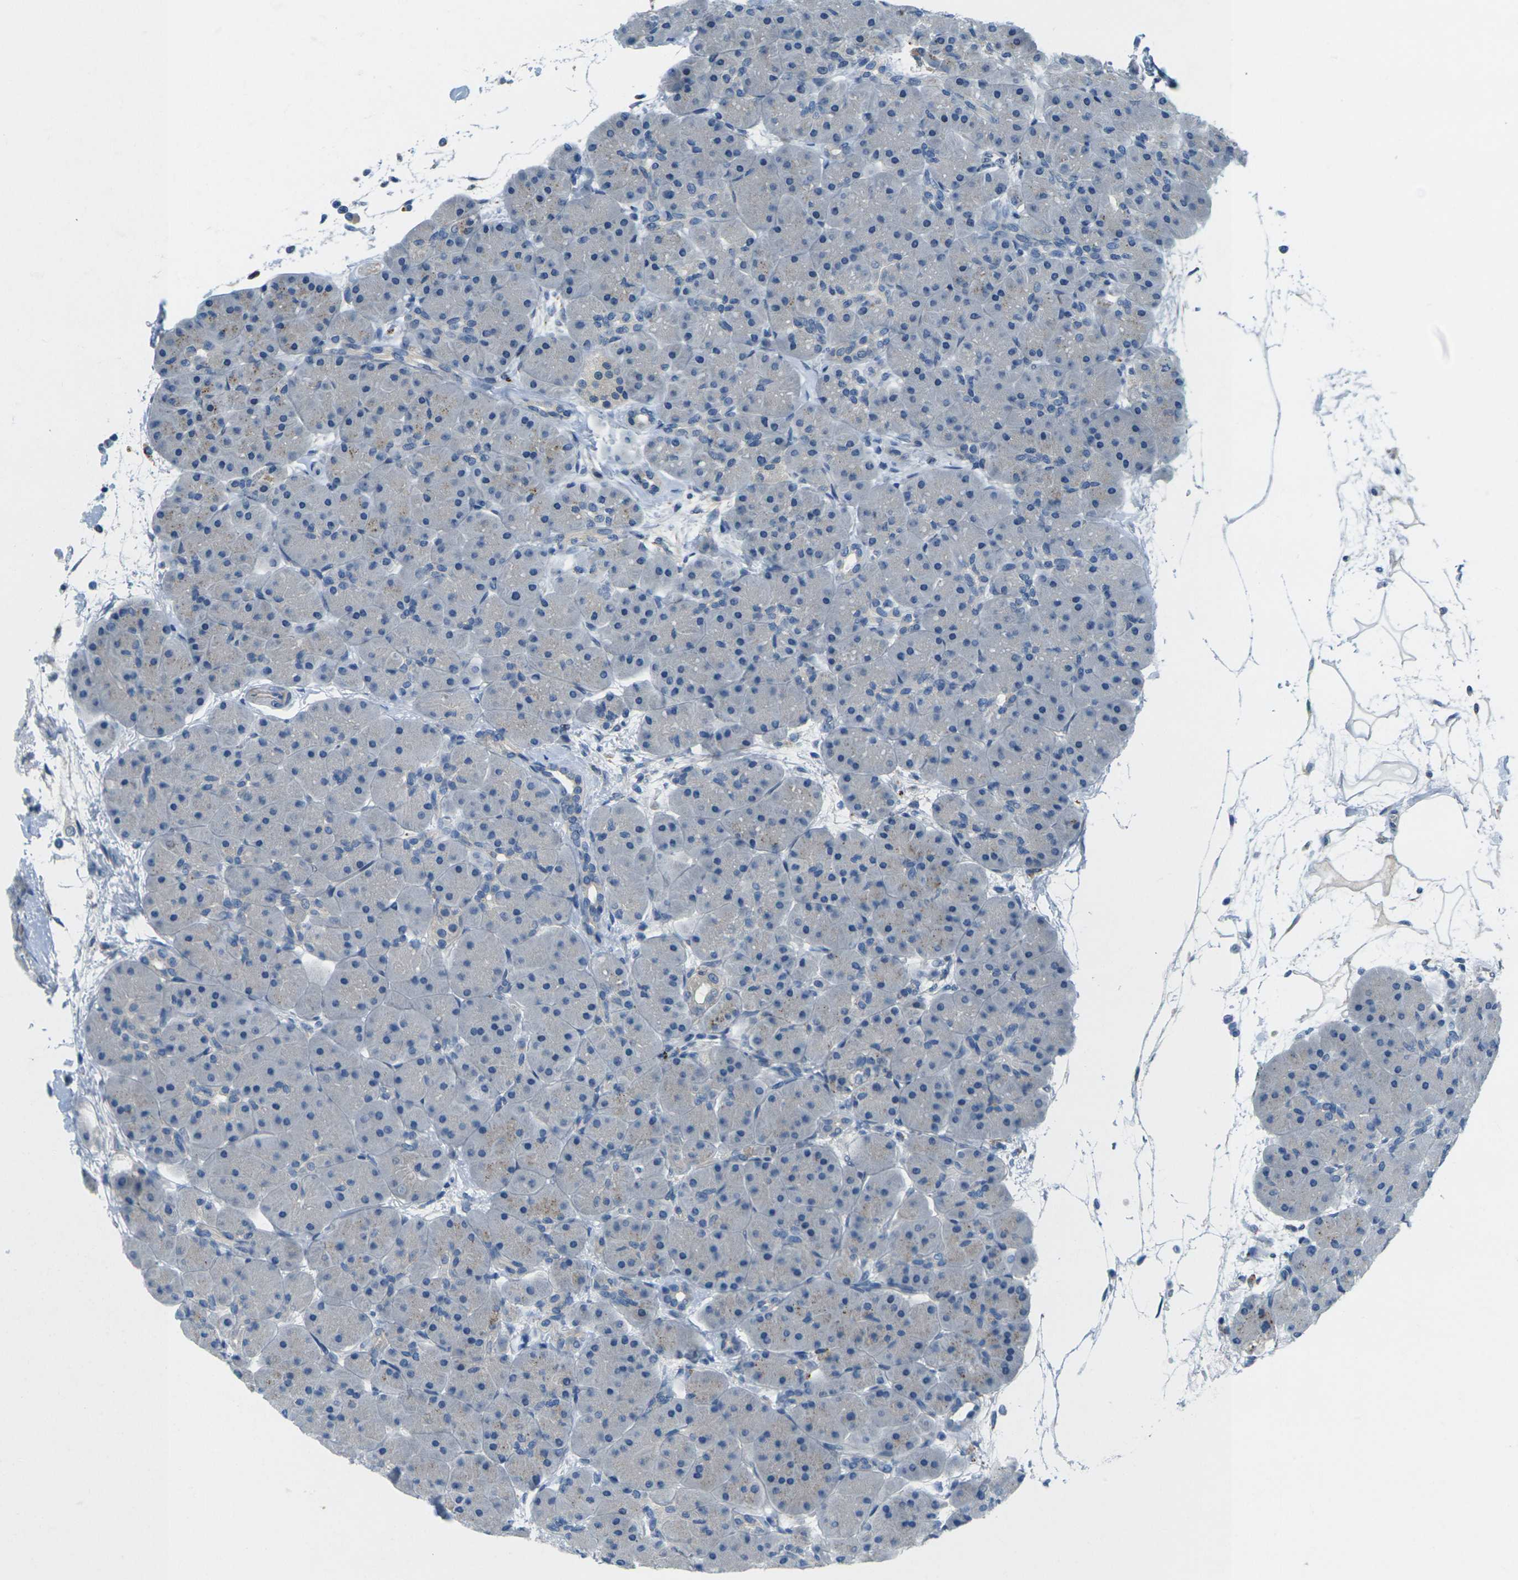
{"staining": {"intensity": "negative", "quantity": "none", "location": "none"}, "tissue": "pancreas", "cell_type": "Exocrine glandular cells", "image_type": "normal", "snomed": [{"axis": "morphology", "description": "Normal tissue, NOS"}, {"axis": "topography", "description": "Pancreas"}], "caption": "This micrograph is of benign pancreas stained with immunohistochemistry (IHC) to label a protein in brown with the nuclei are counter-stained blue. There is no staining in exocrine glandular cells.", "gene": "CYP2C8", "patient": {"sex": "male", "age": 66}}